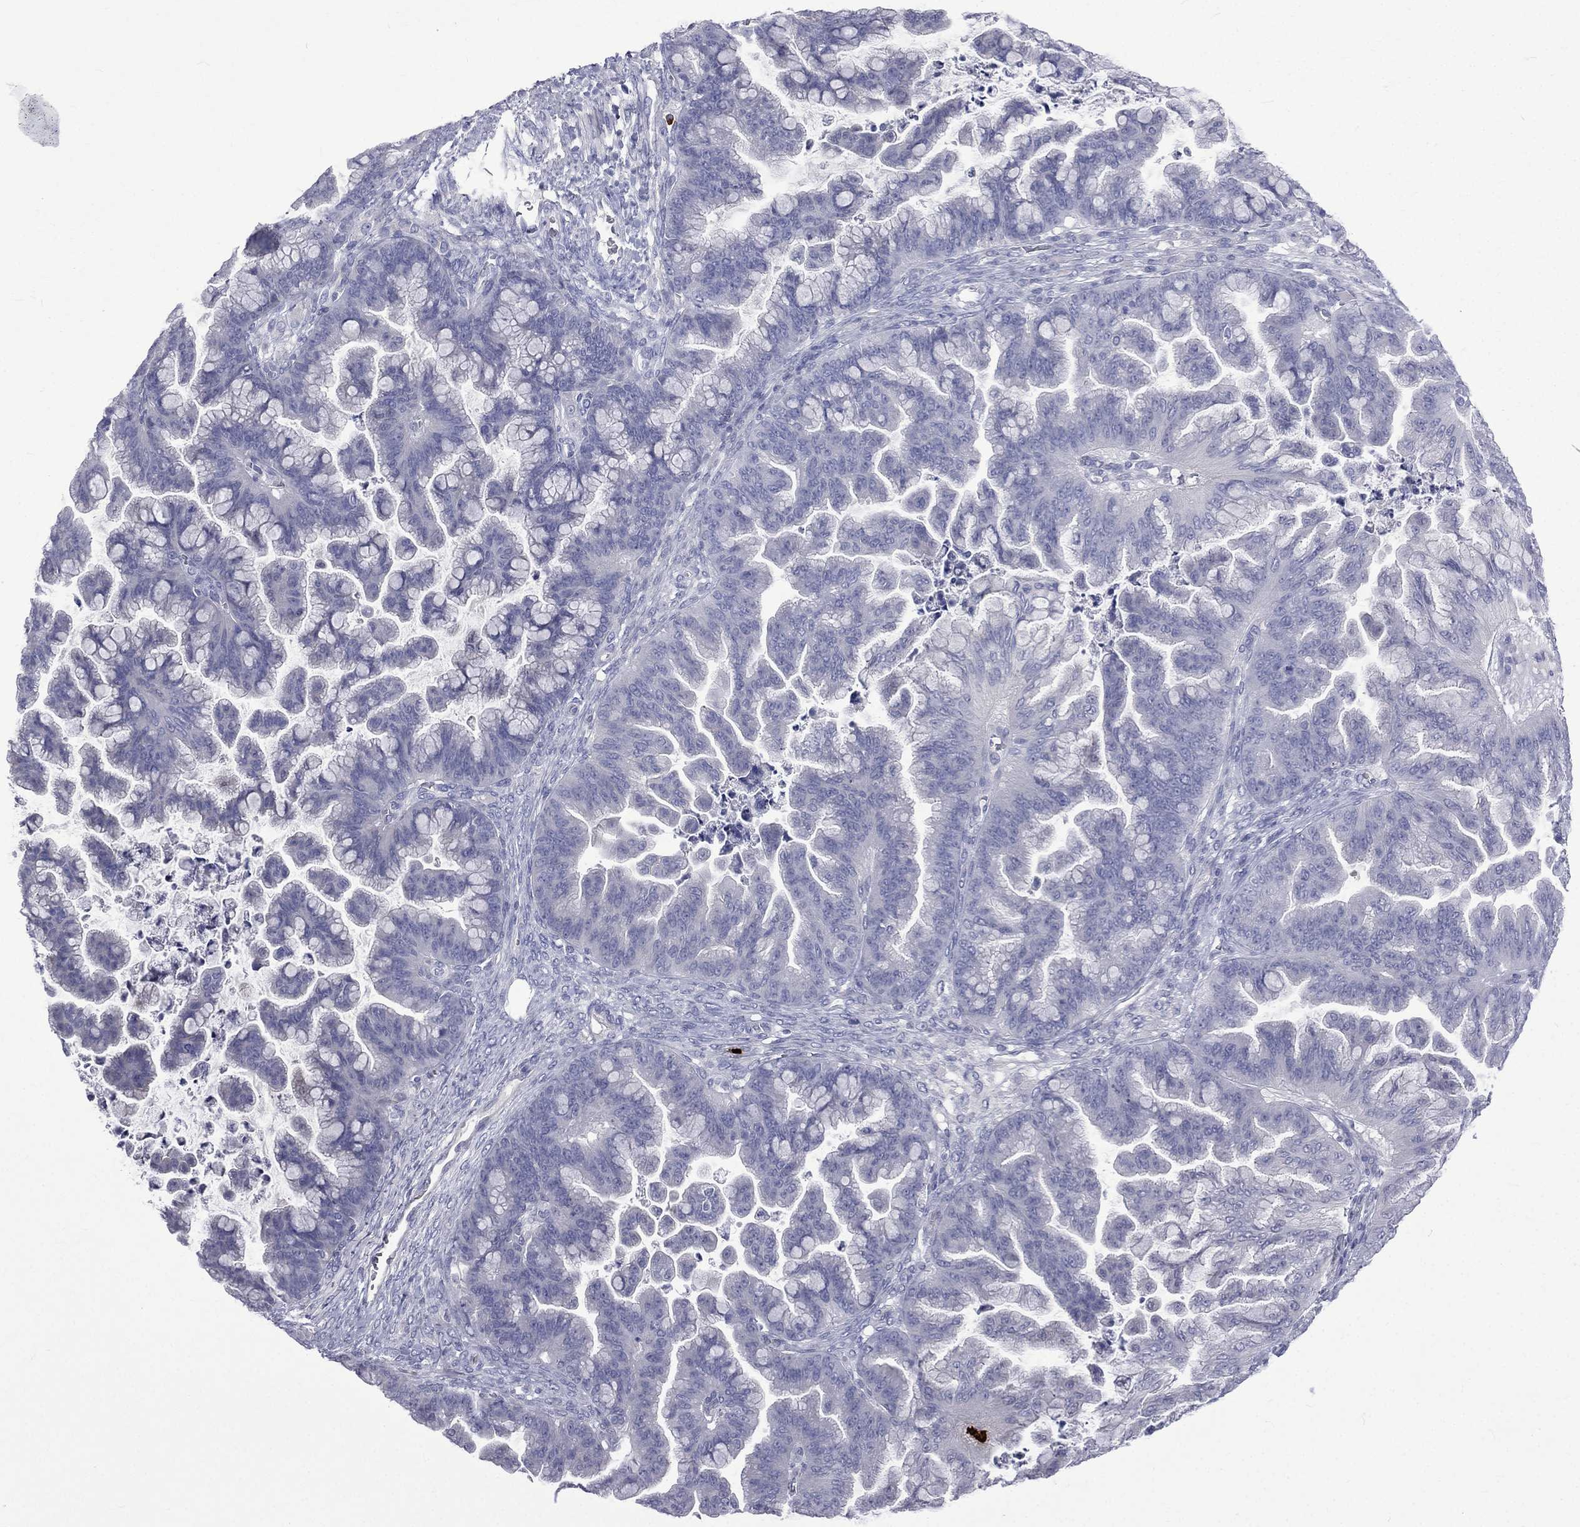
{"staining": {"intensity": "negative", "quantity": "none", "location": "none"}, "tissue": "ovarian cancer", "cell_type": "Tumor cells", "image_type": "cancer", "snomed": [{"axis": "morphology", "description": "Cystadenocarcinoma, mucinous, NOS"}, {"axis": "topography", "description": "Ovary"}], "caption": "This image is of ovarian cancer (mucinous cystadenocarcinoma) stained with immunohistochemistry to label a protein in brown with the nuclei are counter-stained blue. There is no positivity in tumor cells.", "gene": "ELANE", "patient": {"sex": "female", "age": 67}}